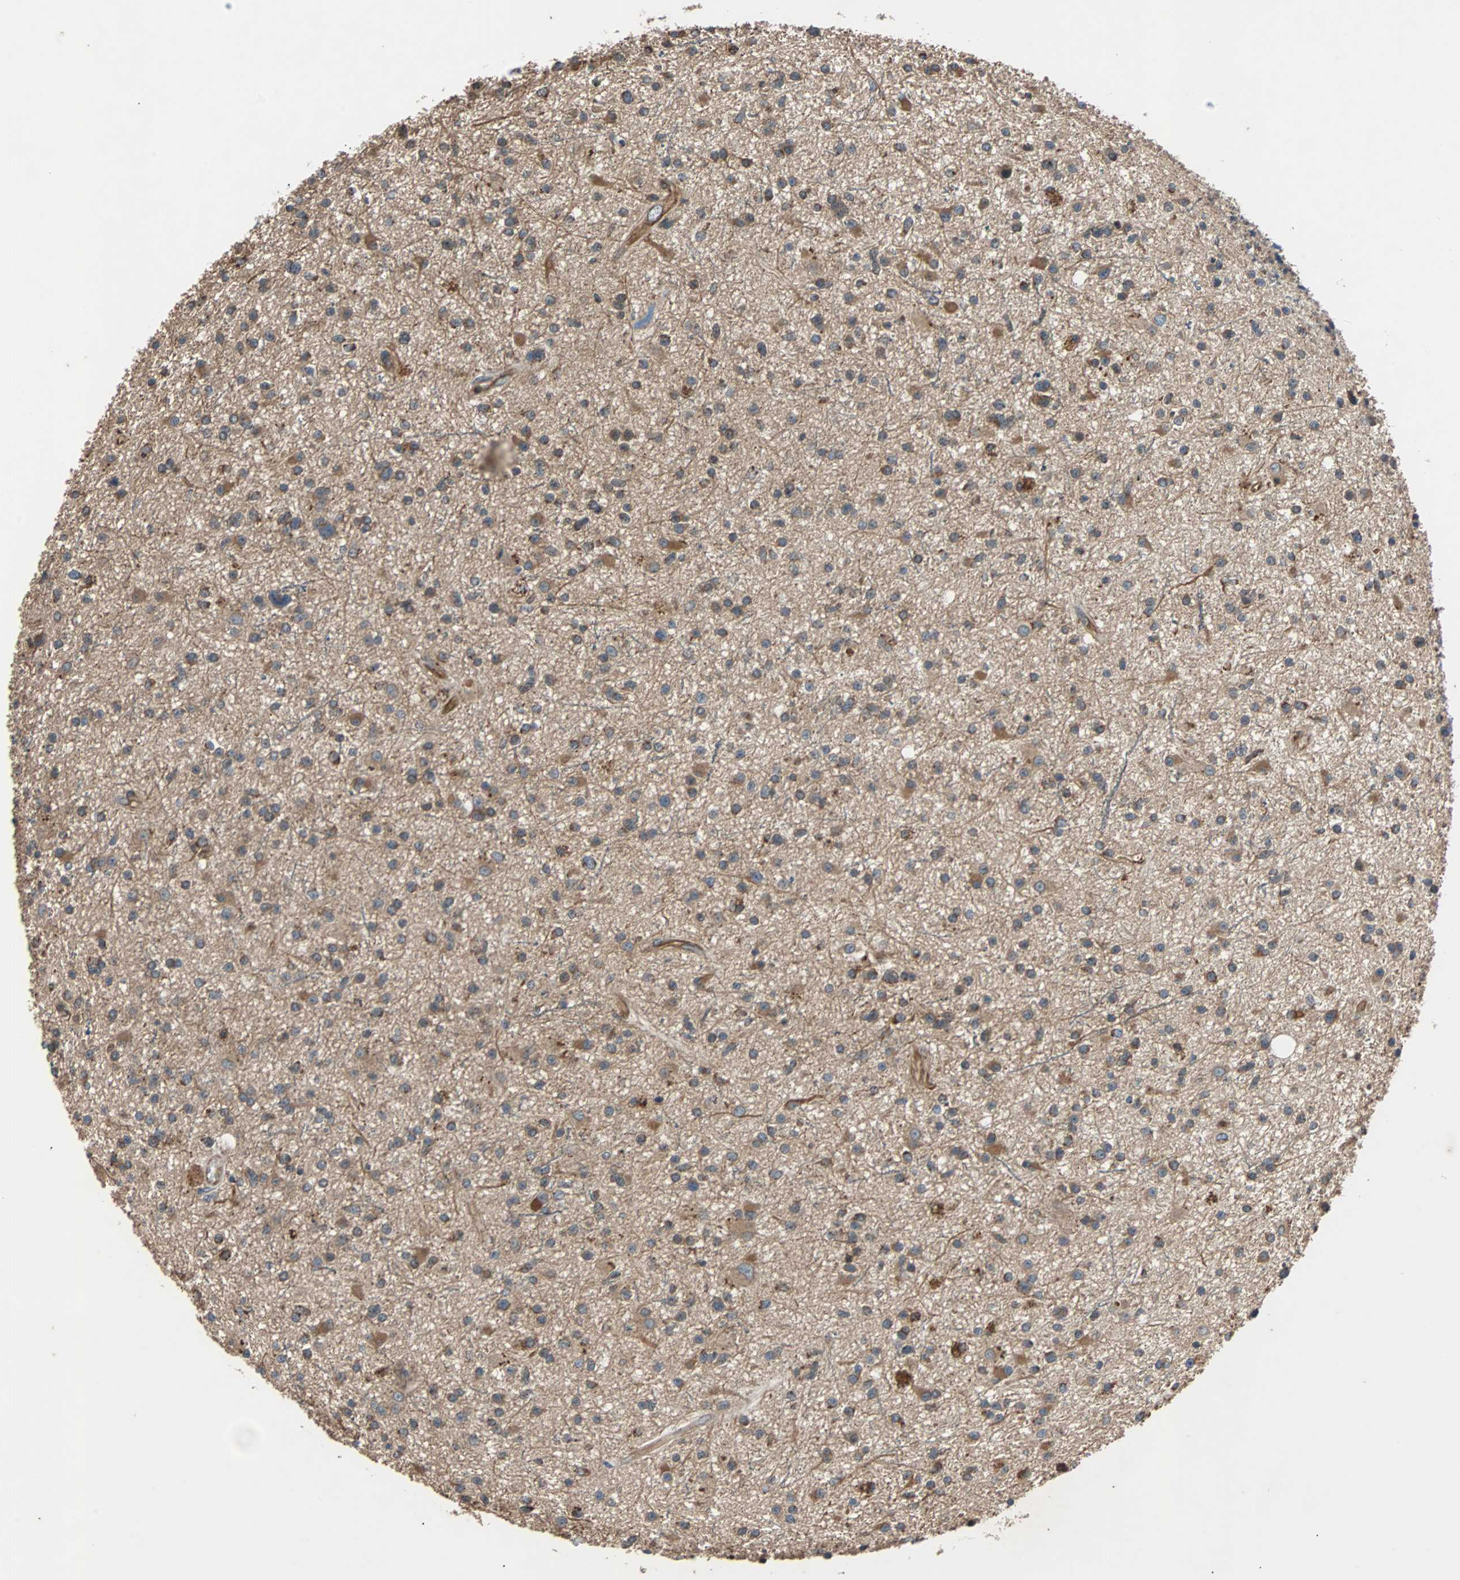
{"staining": {"intensity": "moderate", "quantity": "25%-75%", "location": "cytoplasmic/membranous"}, "tissue": "glioma", "cell_type": "Tumor cells", "image_type": "cancer", "snomed": [{"axis": "morphology", "description": "Glioma, malignant, High grade"}, {"axis": "topography", "description": "Brain"}], "caption": "Glioma was stained to show a protein in brown. There is medium levels of moderate cytoplasmic/membranous staining in about 25%-75% of tumor cells.", "gene": "ACTR3", "patient": {"sex": "male", "age": 33}}